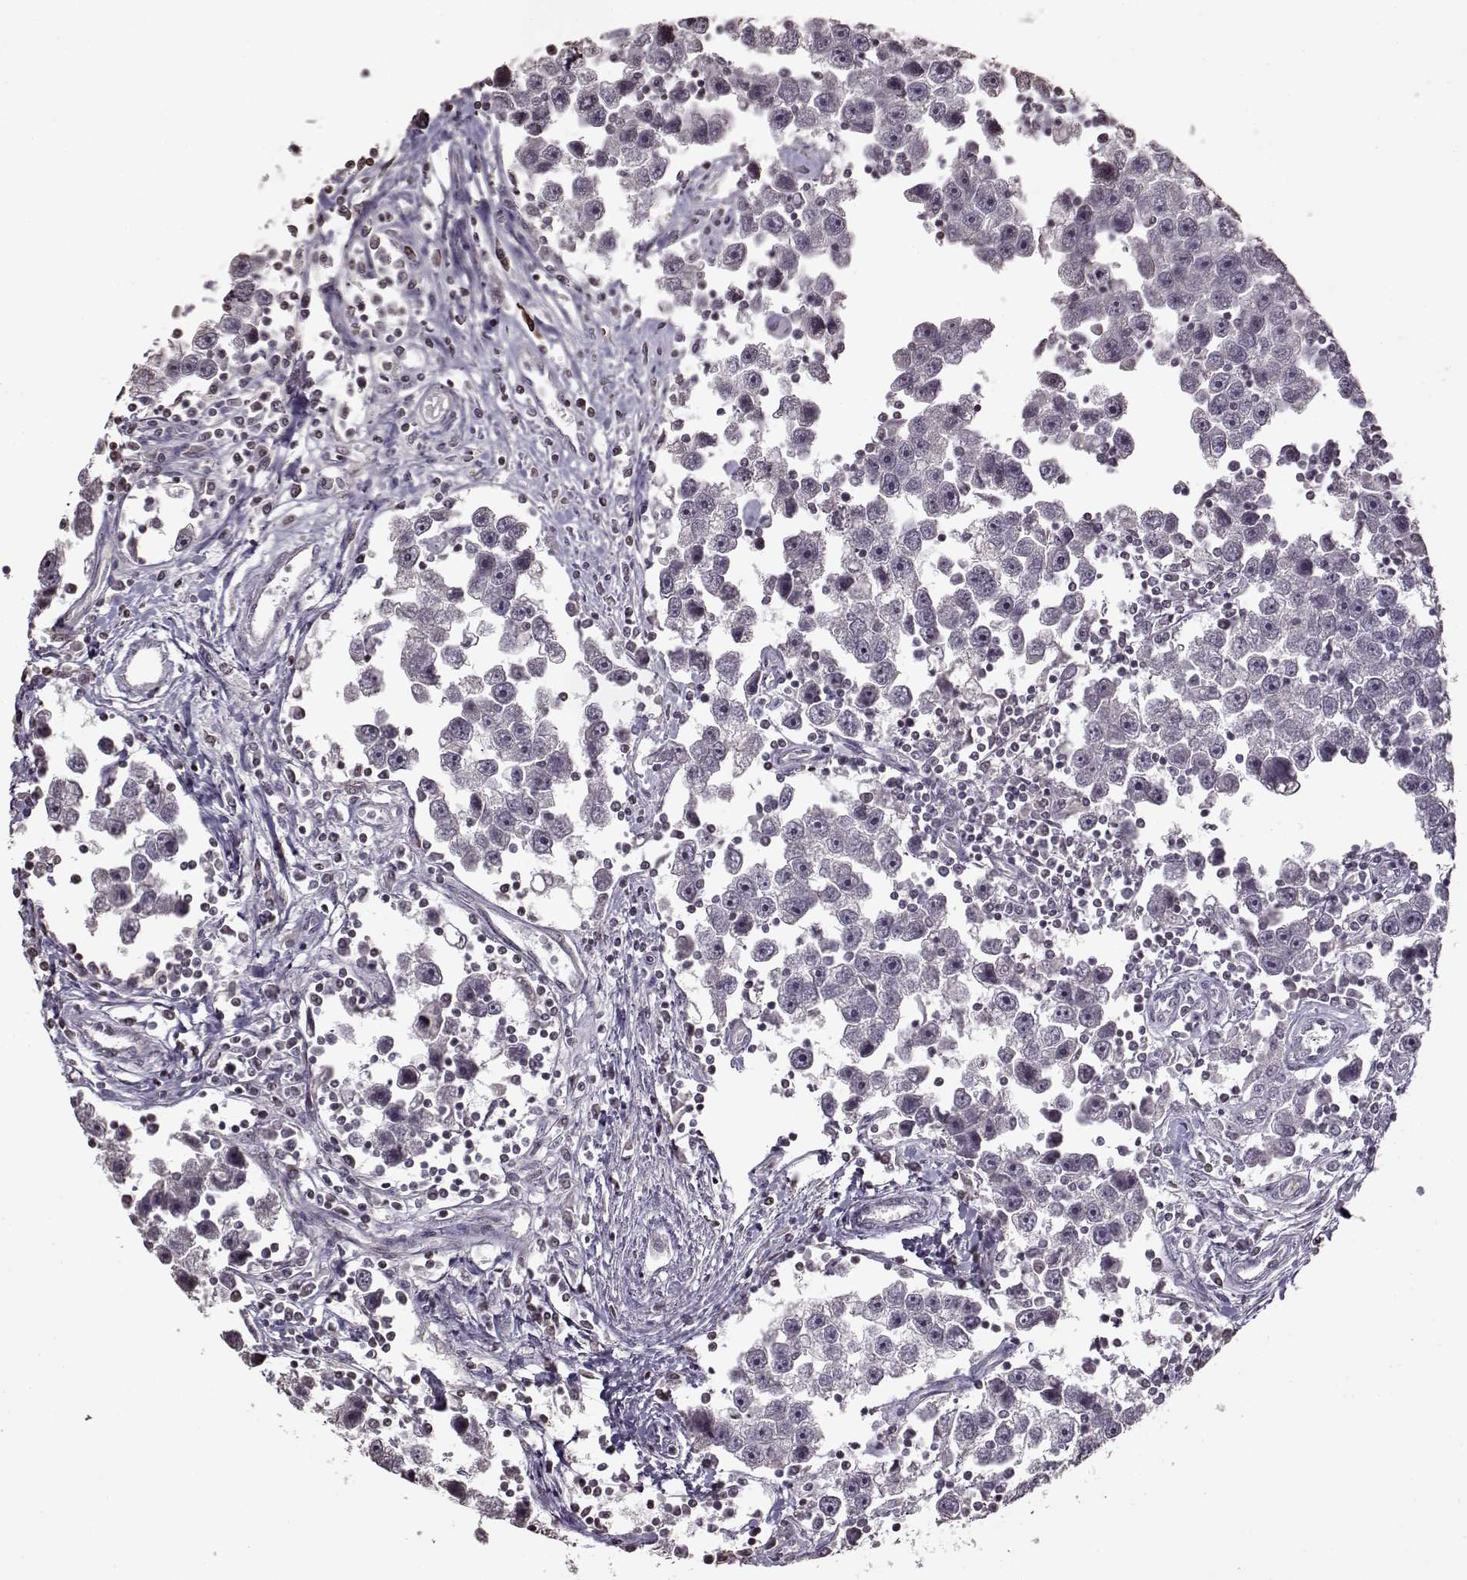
{"staining": {"intensity": "negative", "quantity": "none", "location": "none"}, "tissue": "testis cancer", "cell_type": "Tumor cells", "image_type": "cancer", "snomed": [{"axis": "morphology", "description": "Seminoma, NOS"}, {"axis": "topography", "description": "Testis"}], "caption": "A micrograph of human testis cancer (seminoma) is negative for staining in tumor cells.", "gene": "FSHB", "patient": {"sex": "male", "age": 30}}